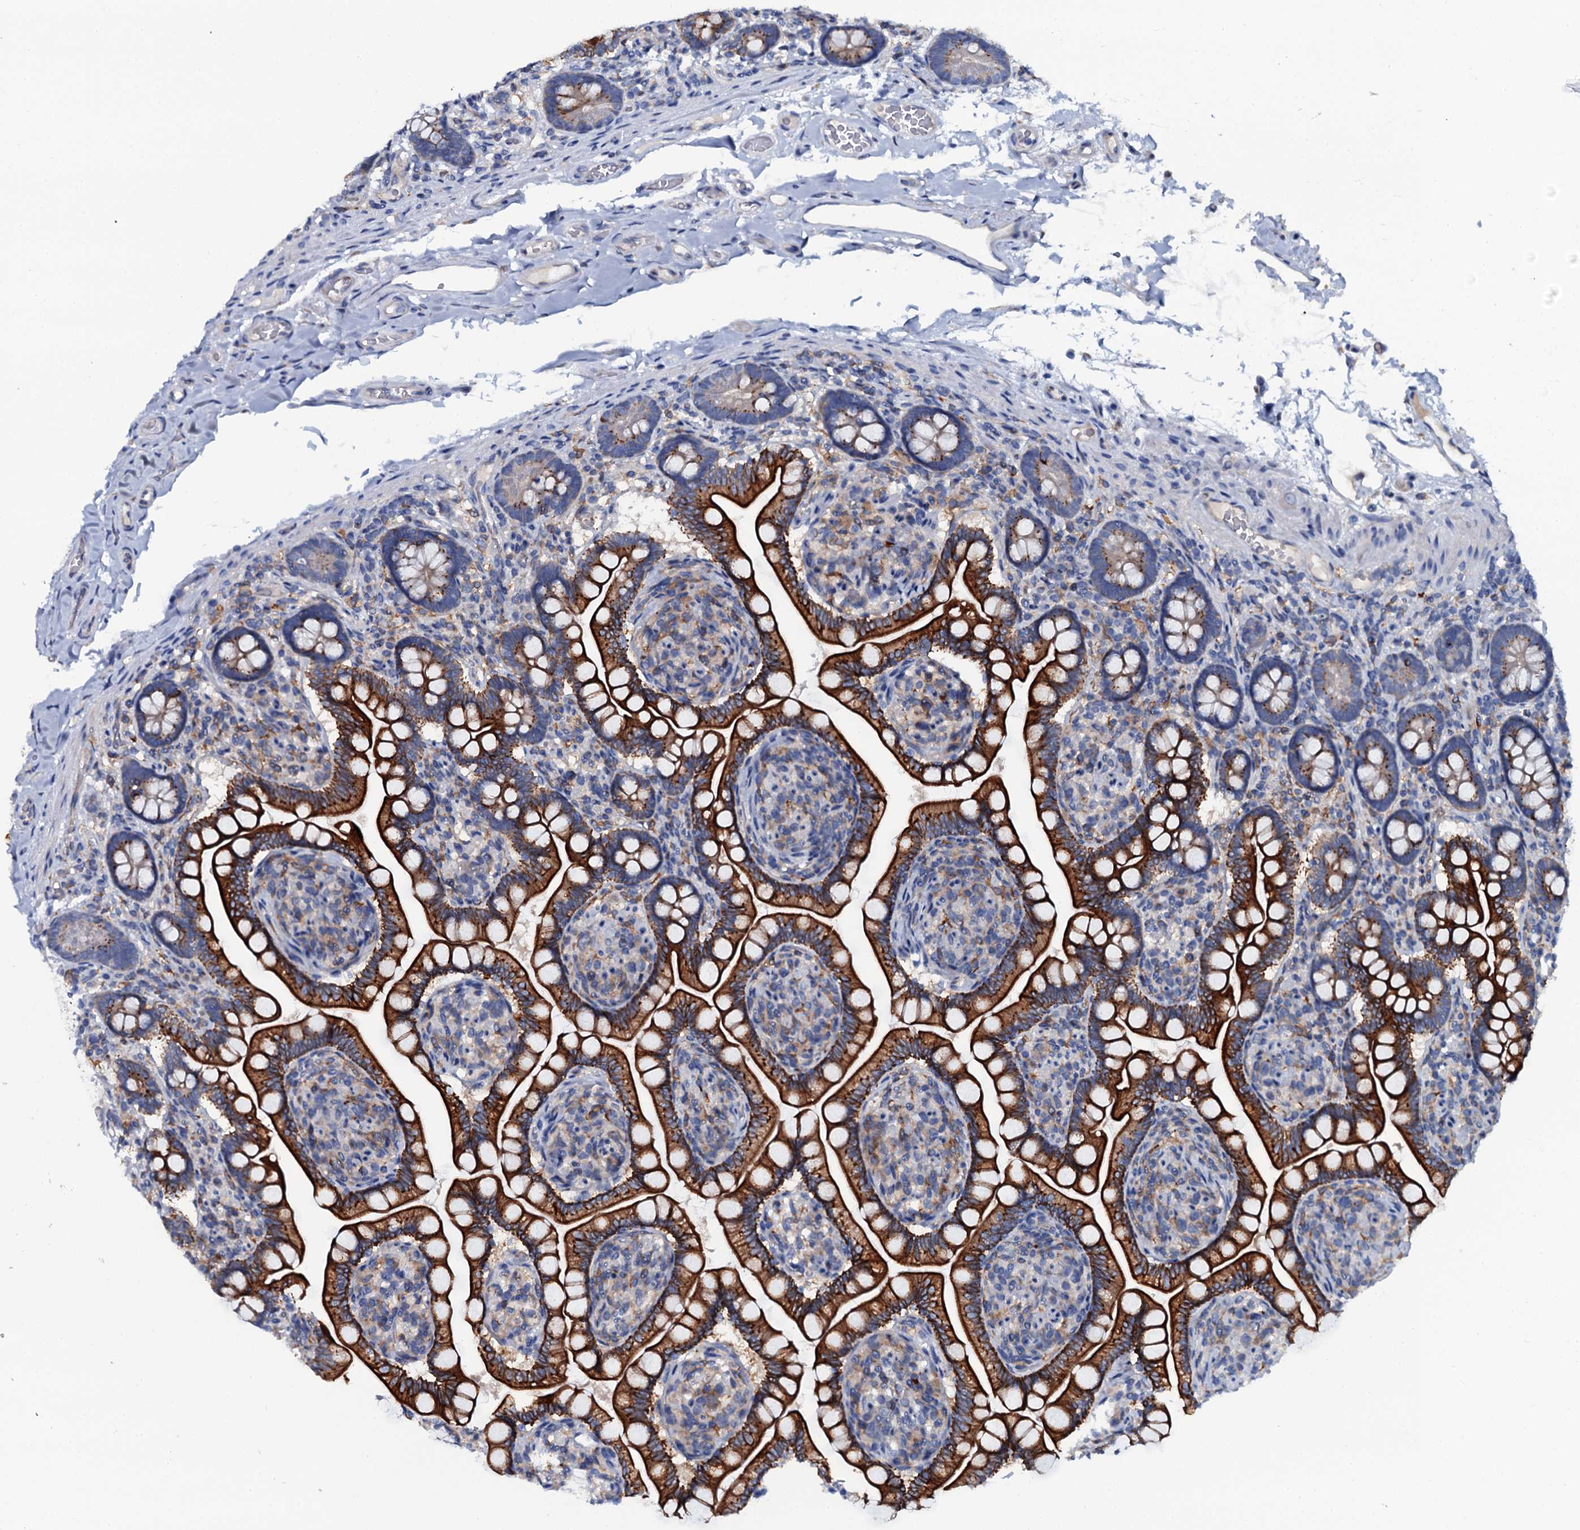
{"staining": {"intensity": "strong", "quantity": ">75%", "location": "cytoplasmic/membranous"}, "tissue": "small intestine", "cell_type": "Glandular cells", "image_type": "normal", "snomed": [{"axis": "morphology", "description": "Normal tissue, NOS"}, {"axis": "topography", "description": "Small intestine"}], "caption": "DAB immunohistochemical staining of unremarkable small intestine shows strong cytoplasmic/membranous protein expression in about >75% of glandular cells.", "gene": "OTOL1", "patient": {"sex": "female", "age": 64}}